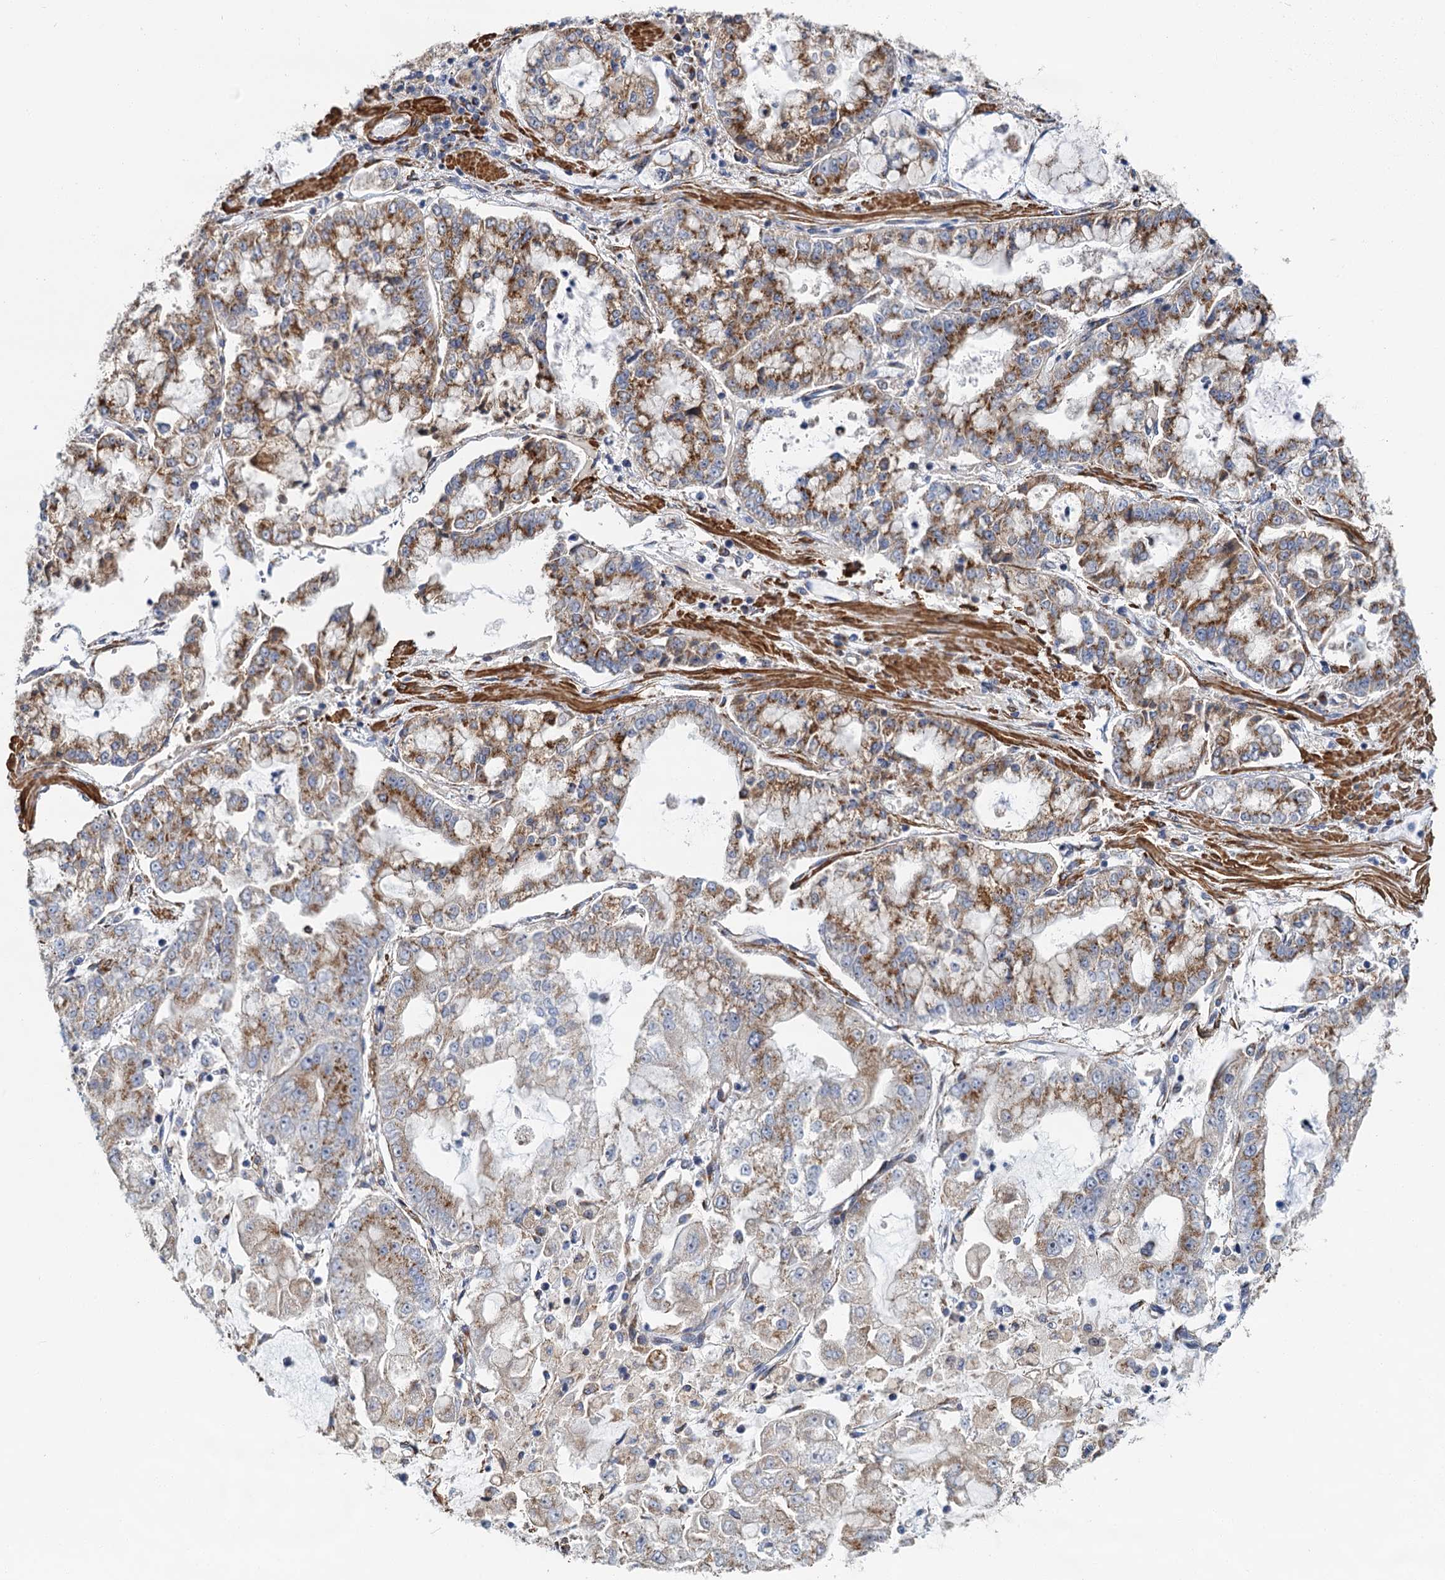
{"staining": {"intensity": "moderate", "quantity": ">75%", "location": "cytoplasmic/membranous"}, "tissue": "stomach cancer", "cell_type": "Tumor cells", "image_type": "cancer", "snomed": [{"axis": "morphology", "description": "Adenocarcinoma, NOS"}, {"axis": "topography", "description": "Stomach"}], "caption": "Immunohistochemistry of human adenocarcinoma (stomach) displays medium levels of moderate cytoplasmic/membranous expression in approximately >75% of tumor cells. (DAB (3,3'-diaminobenzidine) IHC, brown staining for protein, blue staining for nuclei).", "gene": "BET1L", "patient": {"sex": "male", "age": 76}}